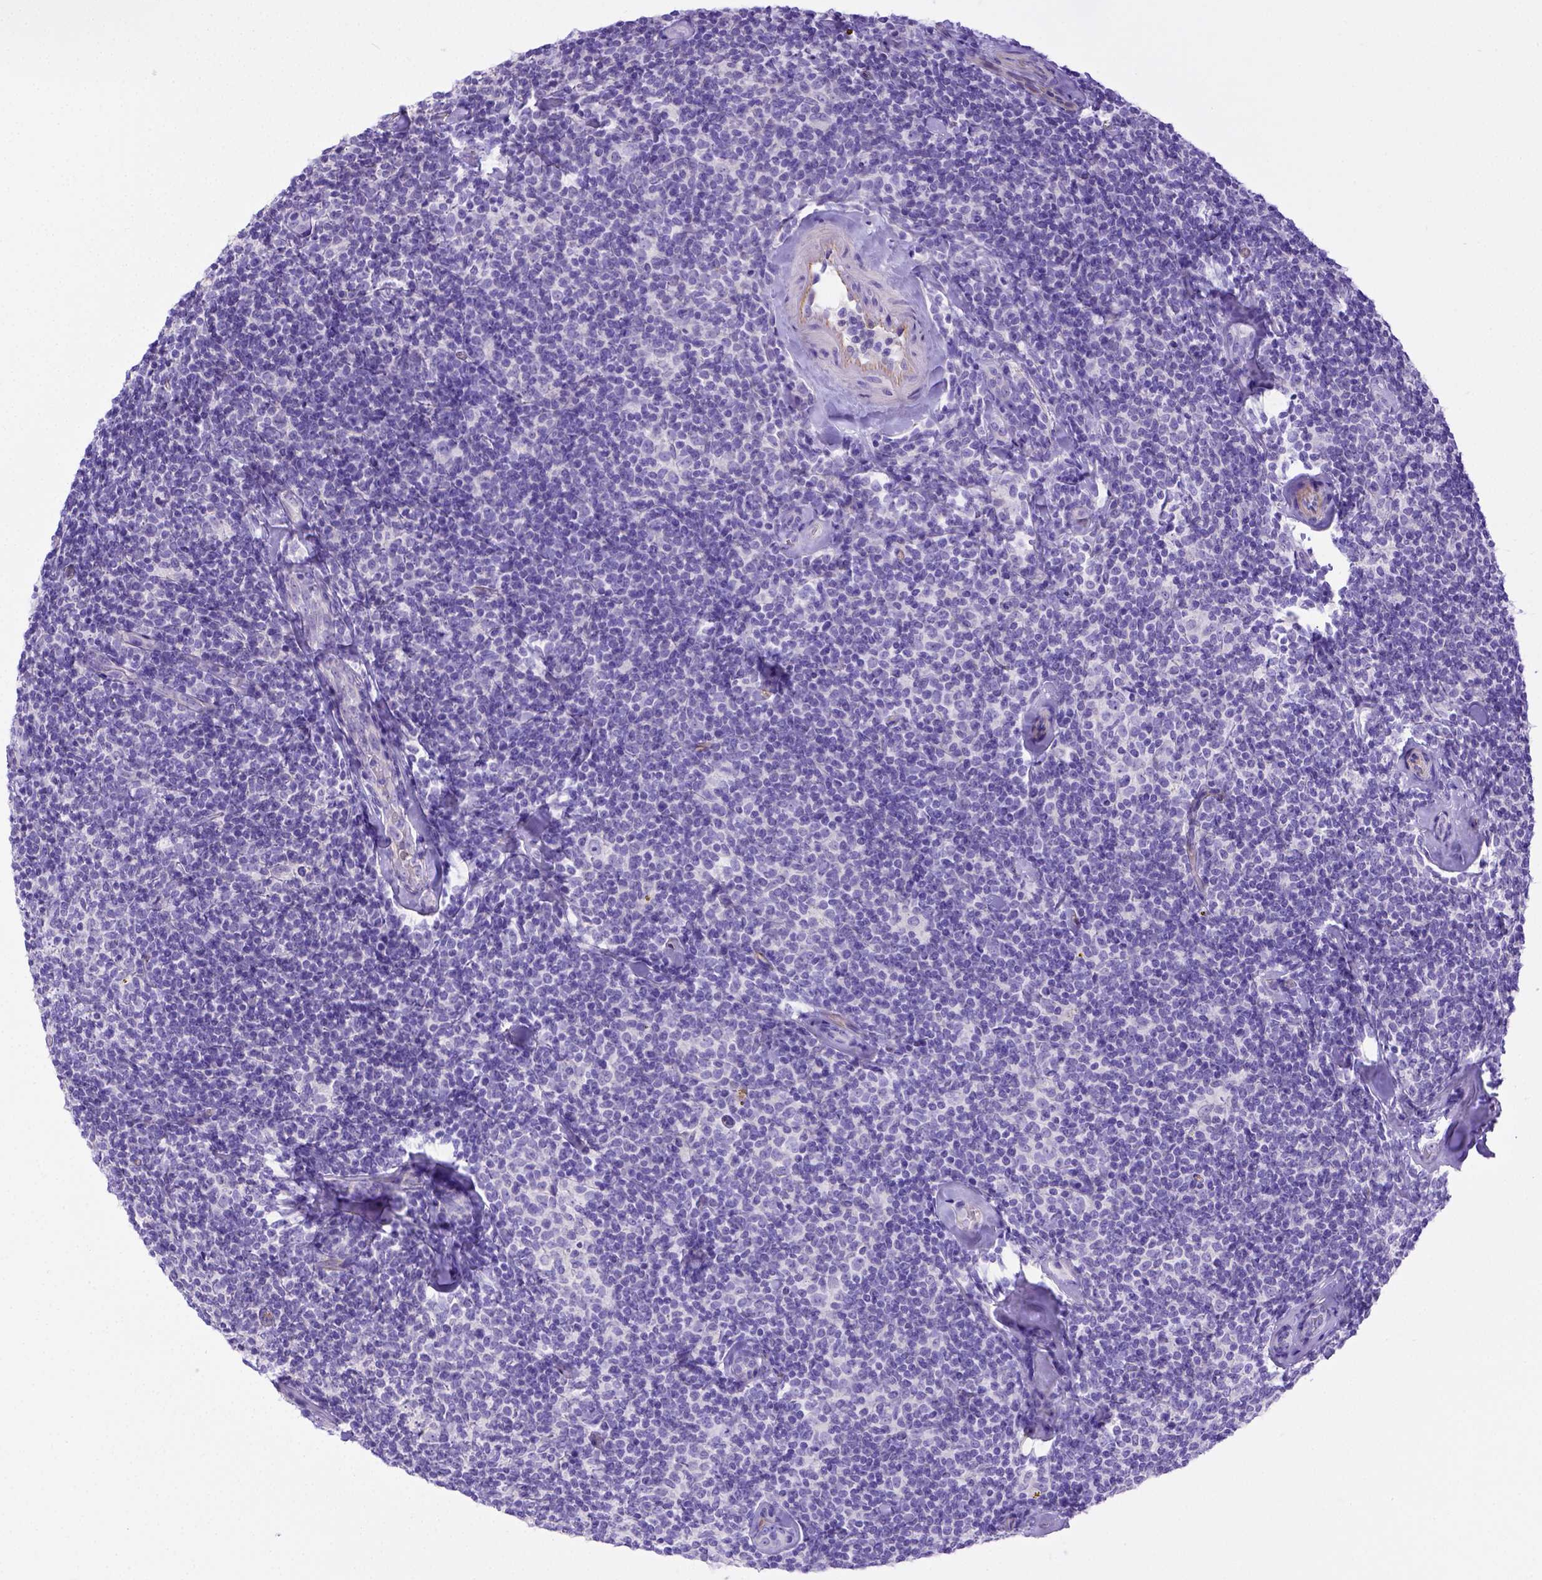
{"staining": {"intensity": "negative", "quantity": "none", "location": "none"}, "tissue": "lymphoma", "cell_type": "Tumor cells", "image_type": "cancer", "snomed": [{"axis": "morphology", "description": "Malignant lymphoma, non-Hodgkin's type, Low grade"}, {"axis": "topography", "description": "Lymph node"}], "caption": "A high-resolution micrograph shows immunohistochemistry (IHC) staining of lymphoma, which displays no significant positivity in tumor cells.", "gene": "LRRC18", "patient": {"sex": "female", "age": 56}}